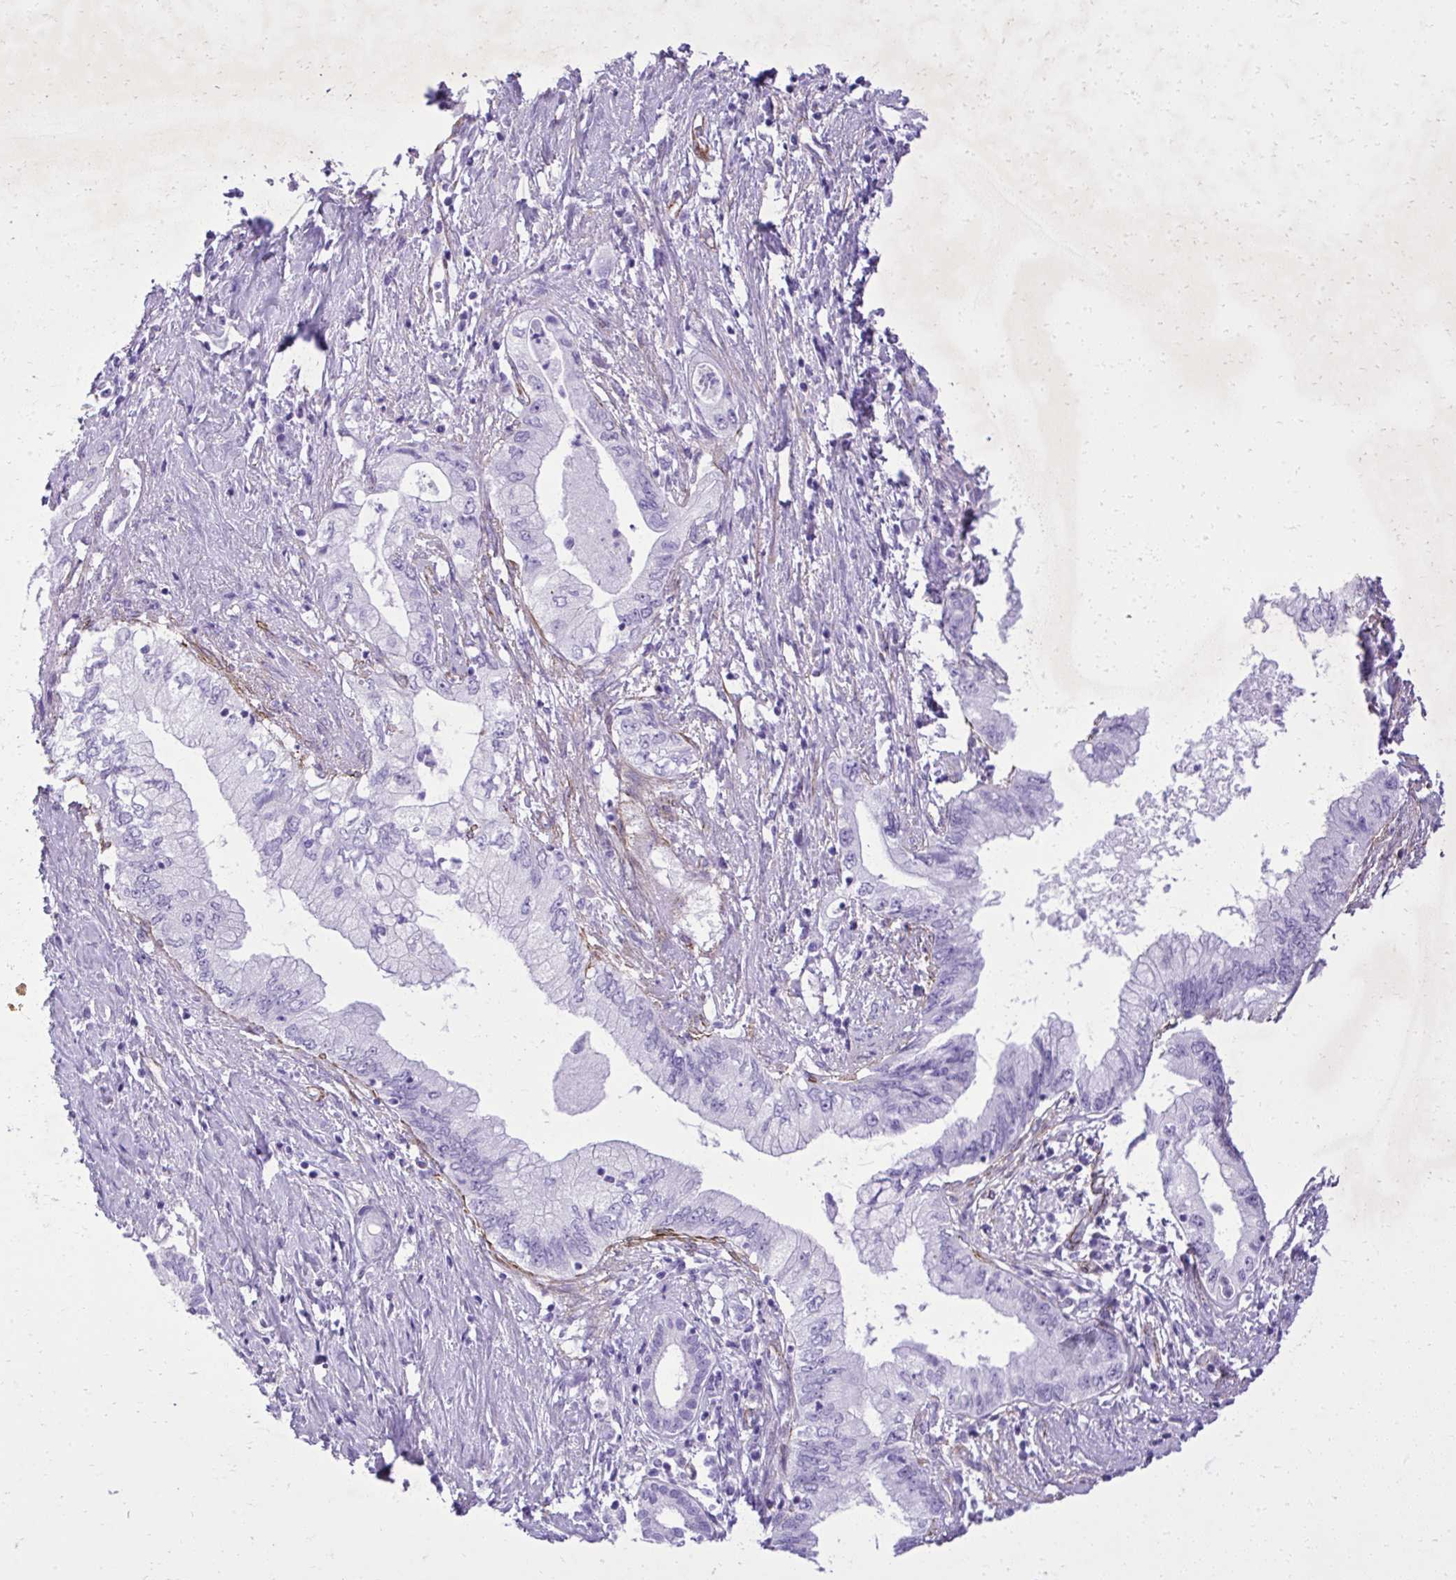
{"staining": {"intensity": "negative", "quantity": "none", "location": "none"}, "tissue": "pancreatic cancer", "cell_type": "Tumor cells", "image_type": "cancer", "snomed": [{"axis": "morphology", "description": "Adenocarcinoma, NOS"}, {"axis": "topography", "description": "Pancreas"}], "caption": "High magnification brightfield microscopy of pancreatic cancer (adenocarcinoma) stained with DAB (3,3'-diaminobenzidine) (brown) and counterstained with hematoxylin (blue): tumor cells show no significant positivity. The staining was performed using DAB to visualize the protein expression in brown, while the nuclei were stained in blue with hematoxylin (Magnification: 20x).", "gene": "PITPNM3", "patient": {"sex": "female", "age": 73}}